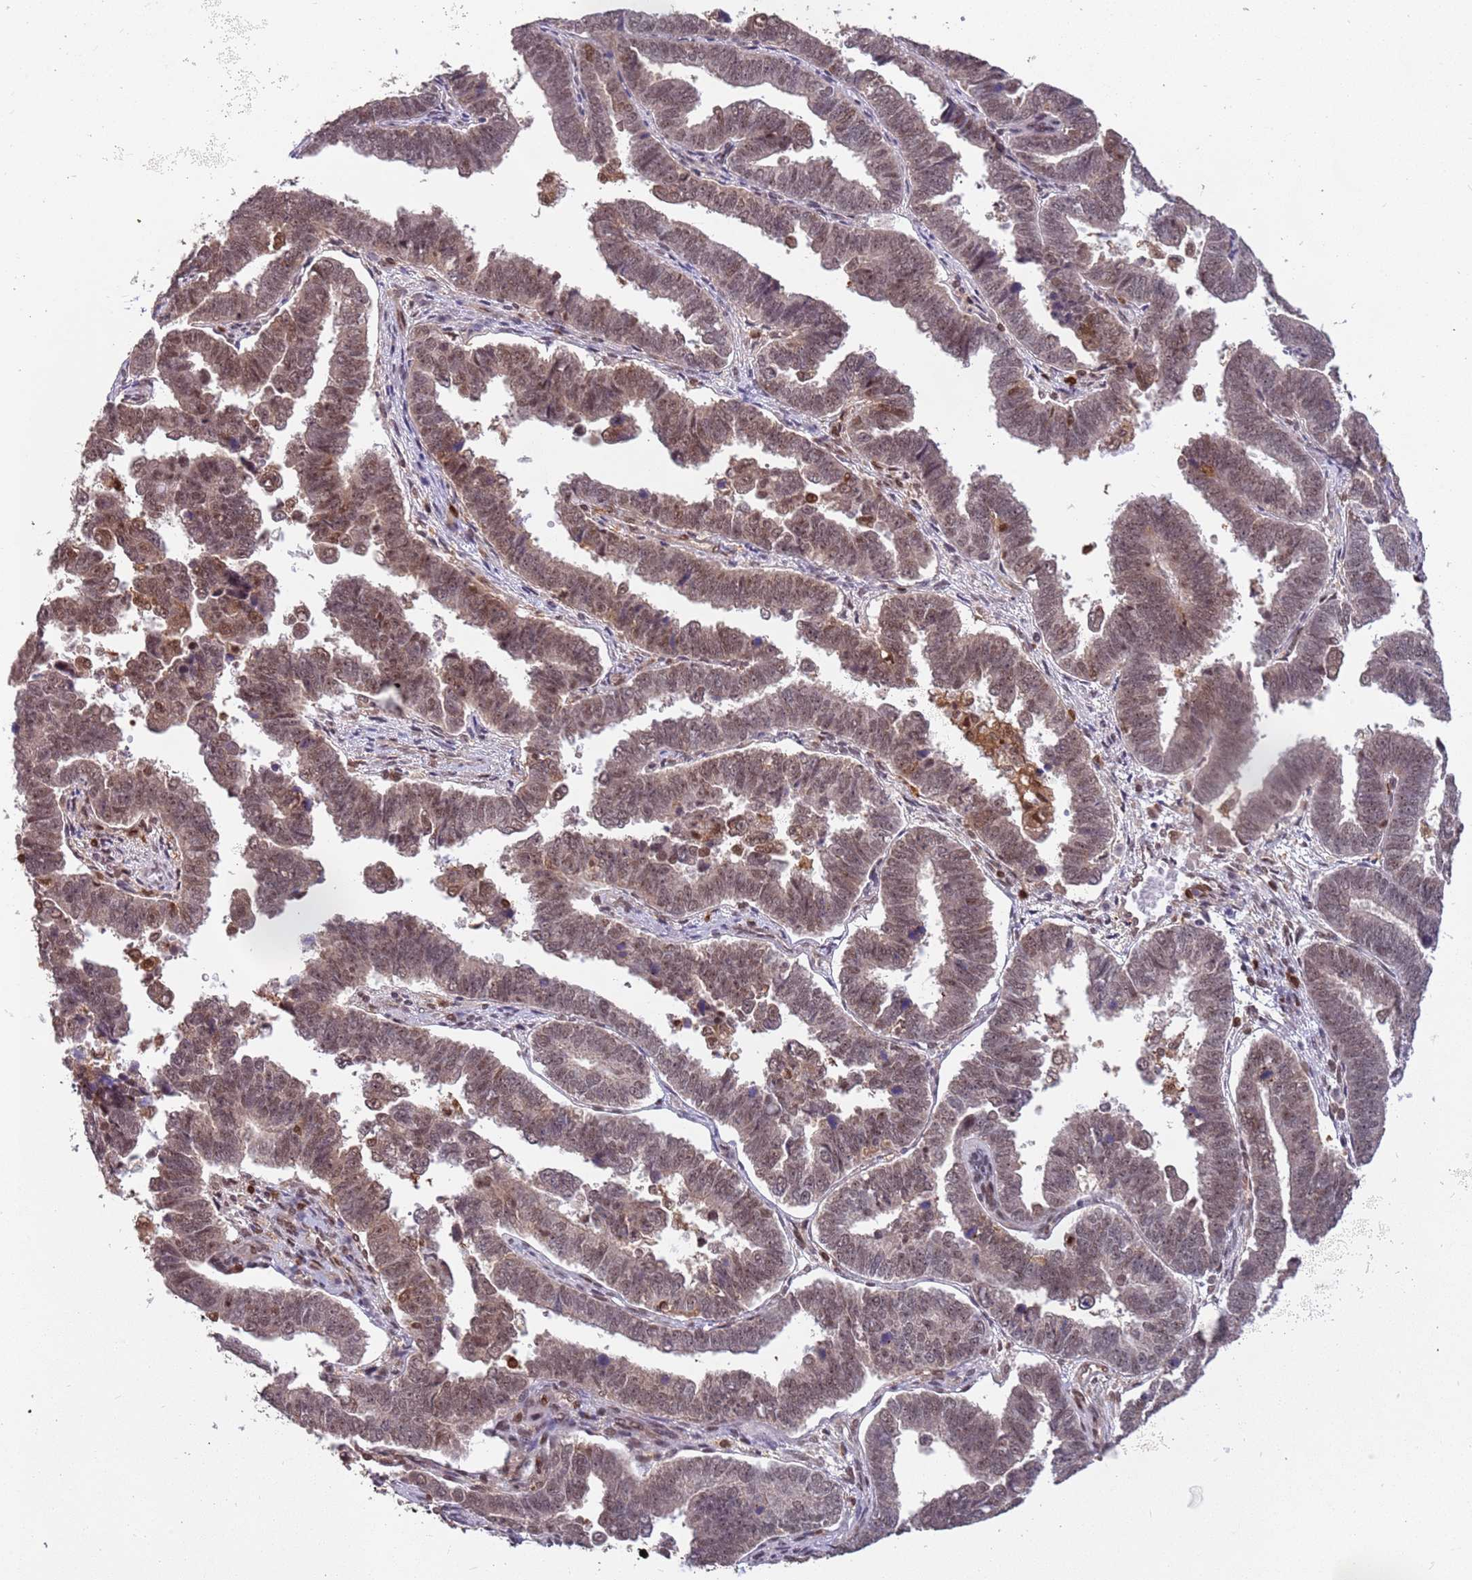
{"staining": {"intensity": "moderate", "quantity": ">75%", "location": "nuclear"}, "tissue": "endometrial cancer", "cell_type": "Tumor cells", "image_type": "cancer", "snomed": [{"axis": "morphology", "description": "Adenocarcinoma, NOS"}, {"axis": "topography", "description": "Endometrium"}], "caption": "Brown immunohistochemical staining in endometrial cancer (adenocarcinoma) displays moderate nuclear staining in approximately >75% of tumor cells. (Stains: DAB in brown, nuclei in blue, Microscopy: brightfield microscopy at high magnification).", "gene": "GBP2", "patient": {"sex": "female", "age": 75}}